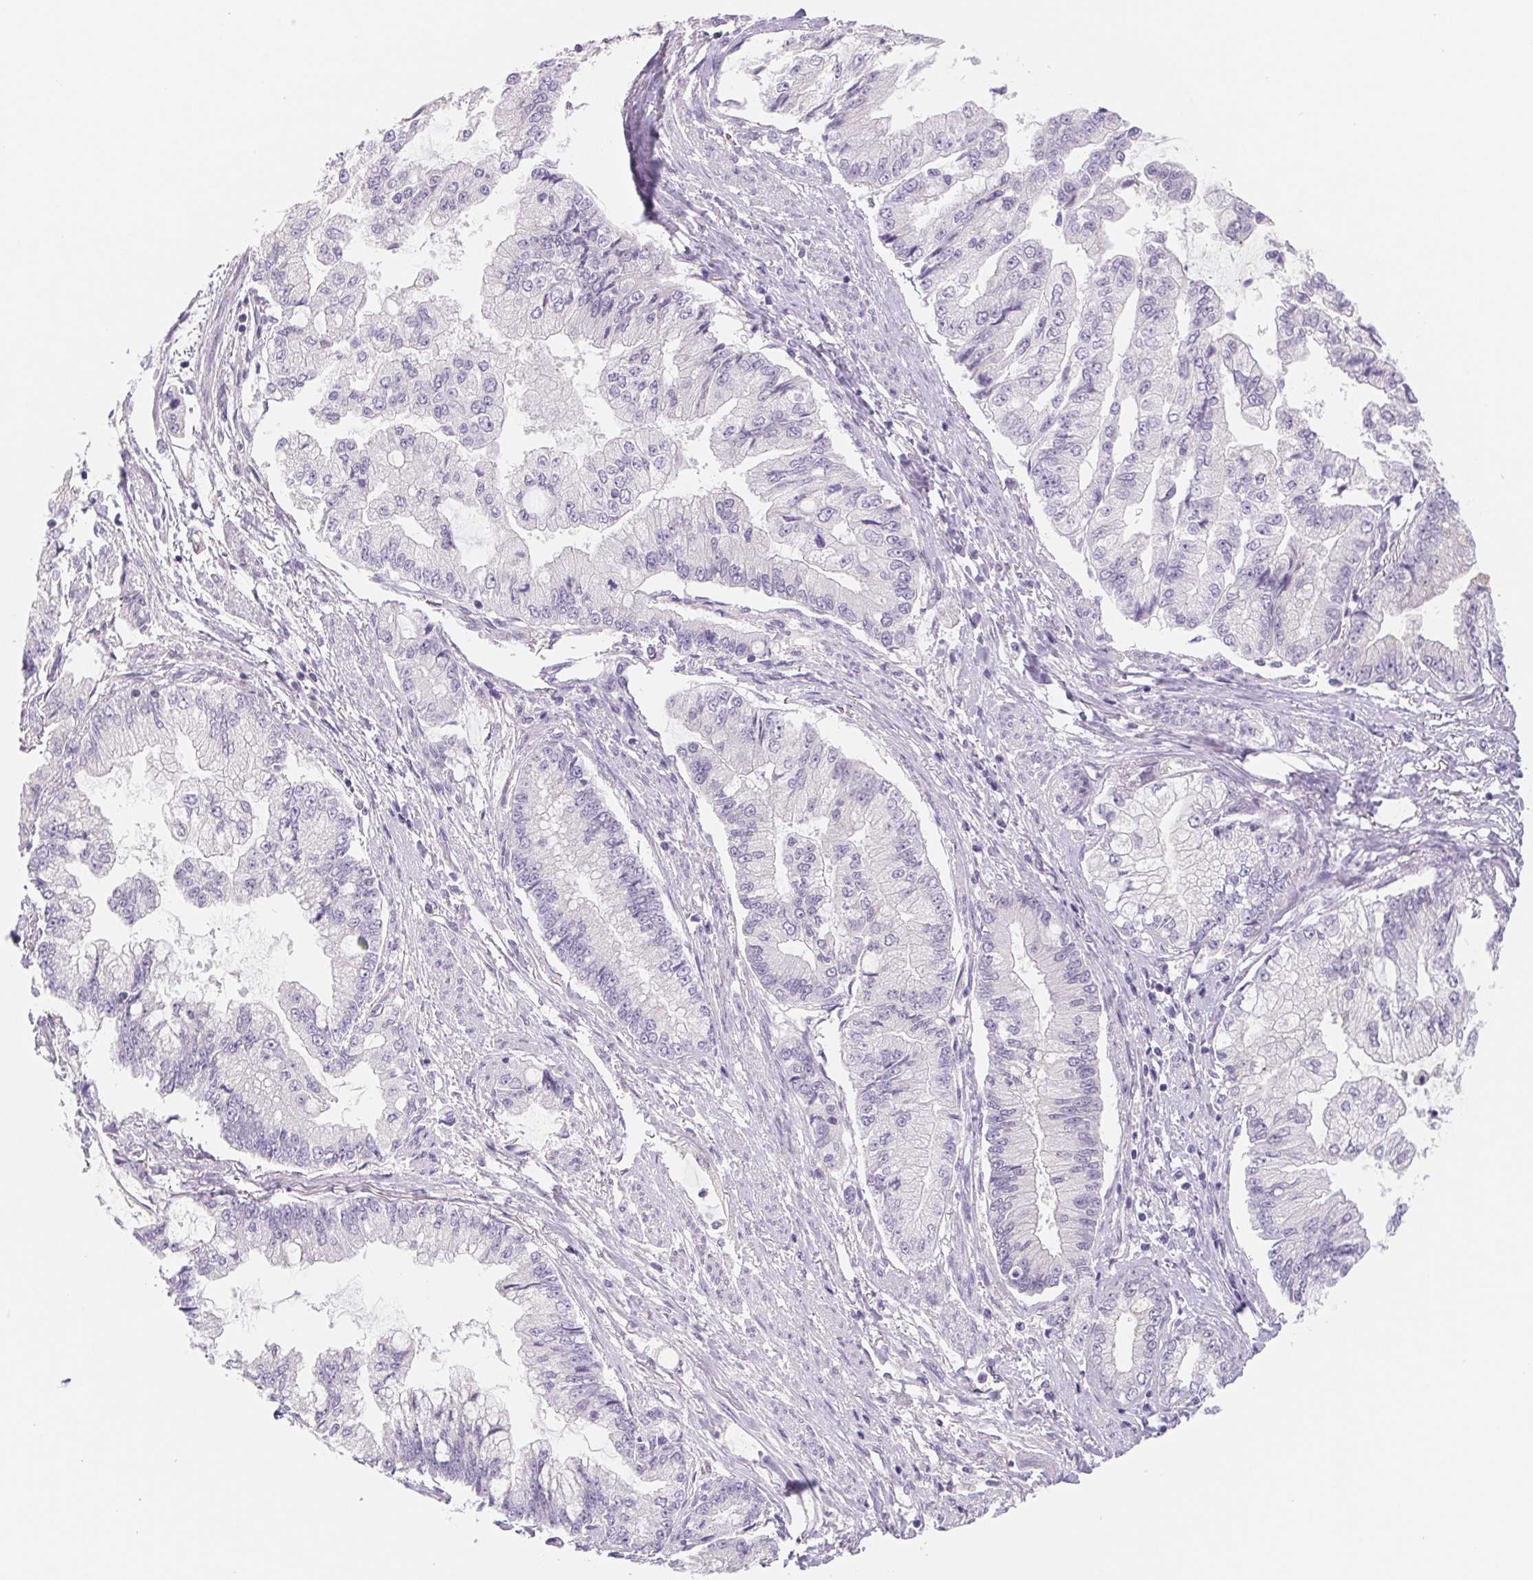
{"staining": {"intensity": "negative", "quantity": "none", "location": "none"}, "tissue": "stomach cancer", "cell_type": "Tumor cells", "image_type": "cancer", "snomed": [{"axis": "morphology", "description": "Adenocarcinoma, NOS"}, {"axis": "topography", "description": "Stomach, upper"}], "caption": "An immunohistochemistry (IHC) photomicrograph of stomach cancer (adenocarcinoma) is shown. There is no staining in tumor cells of stomach cancer (adenocarcinoma).", "gene": "CTNND2", "patient": {"sex": "female", "age": 74}}